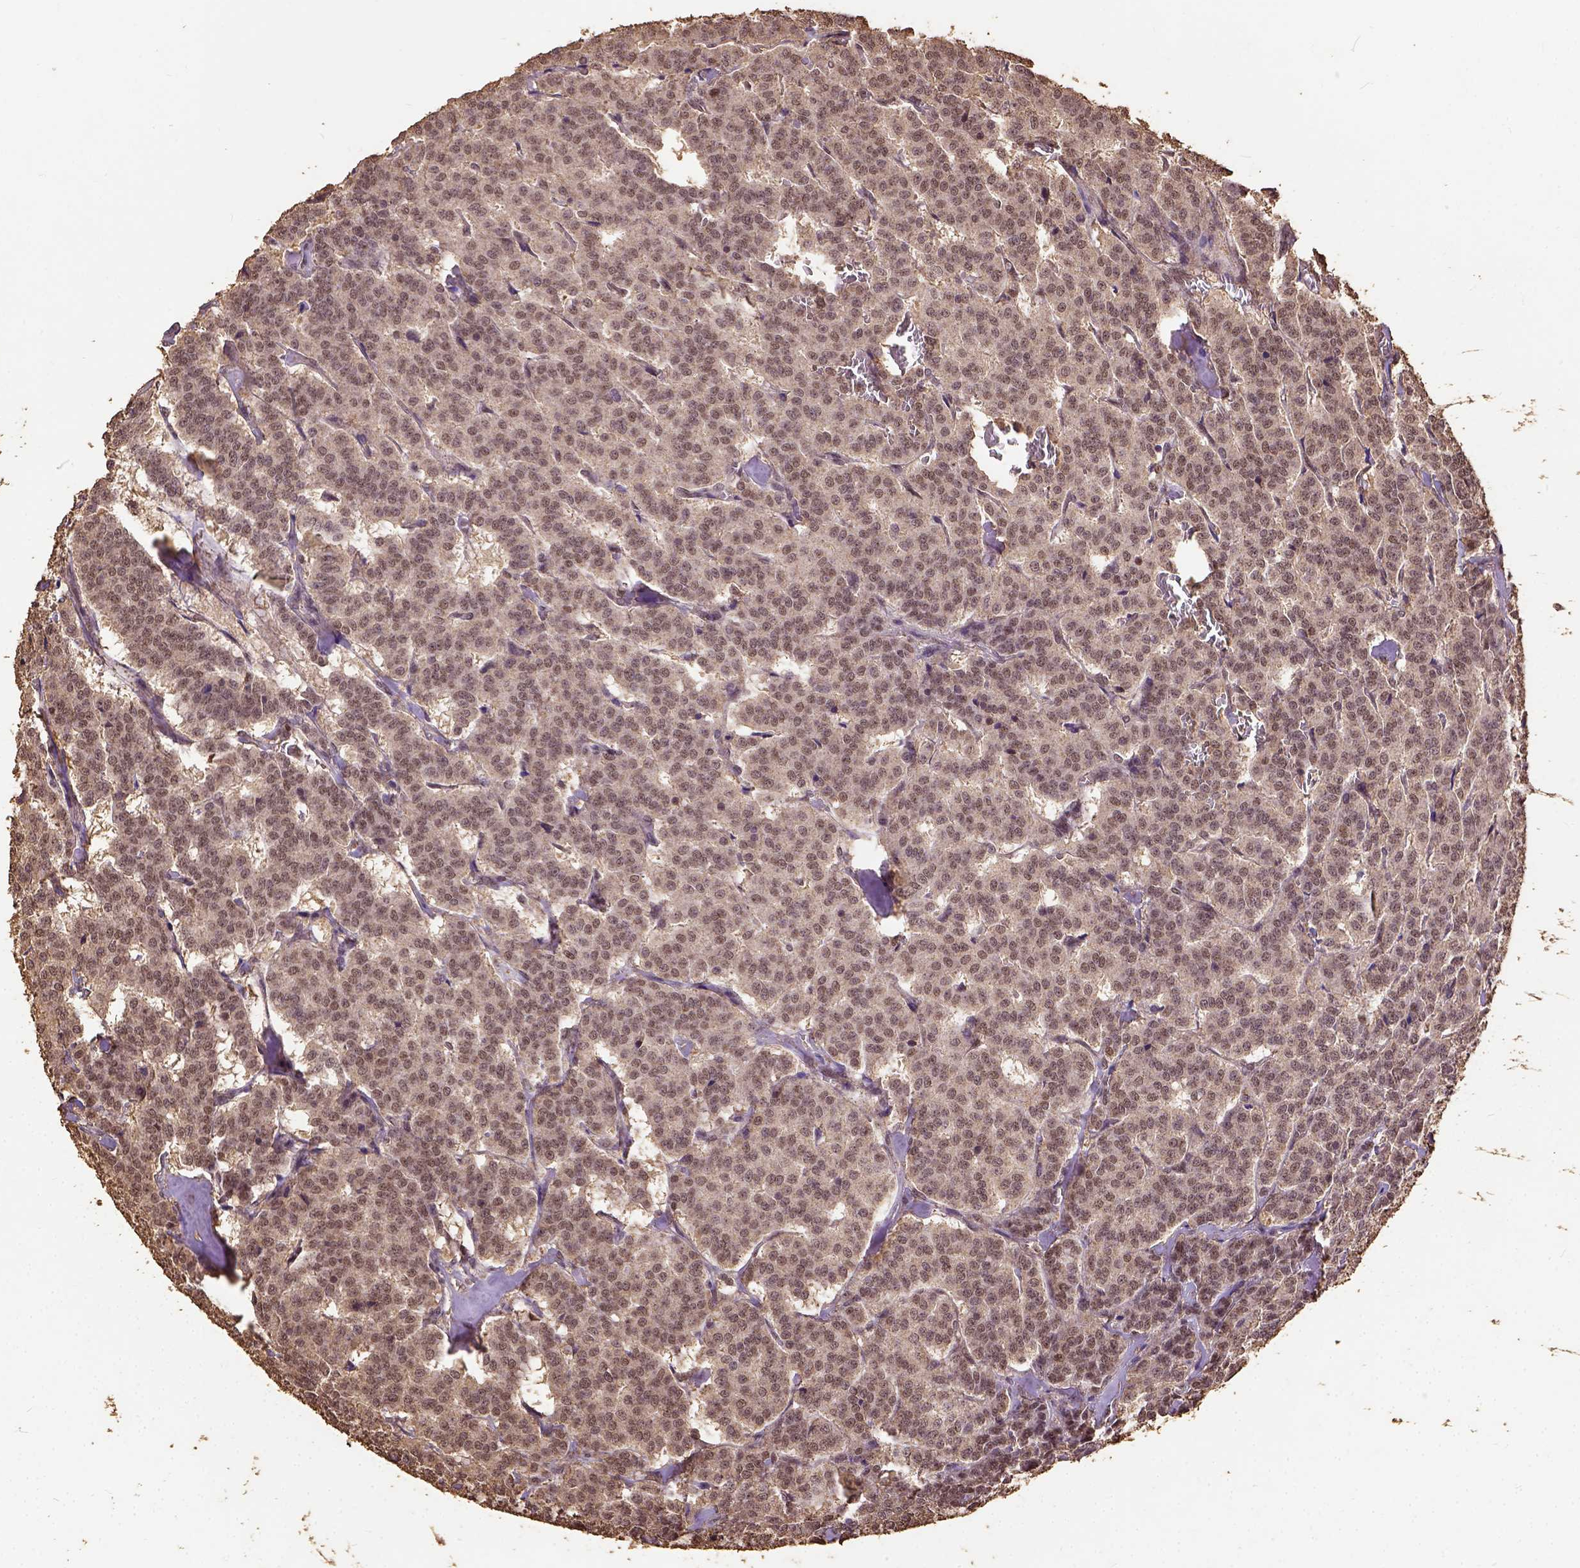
{"staining": {"intensity": "moderate", "quantity": ">75%", "location": "nuclear"}, "tissue": "carcinoid", "cell_type": "Tumor cells", "image_type": "cancer", "snomed": [{"axis": "morphology", "description": "Normal tissue, NOS"}, {"axis": "morphology", "description": "Carcinoid, malignant, NOS"}, {"axis": "topography", "description": "Lung"}], "caption": "Protein analysis of carcinoid tissue reveals moderate nuclear staining in approximately >75% of tumor cells.", "gene": "NACC1", "patient": {"sex": "female", "age": 46}}